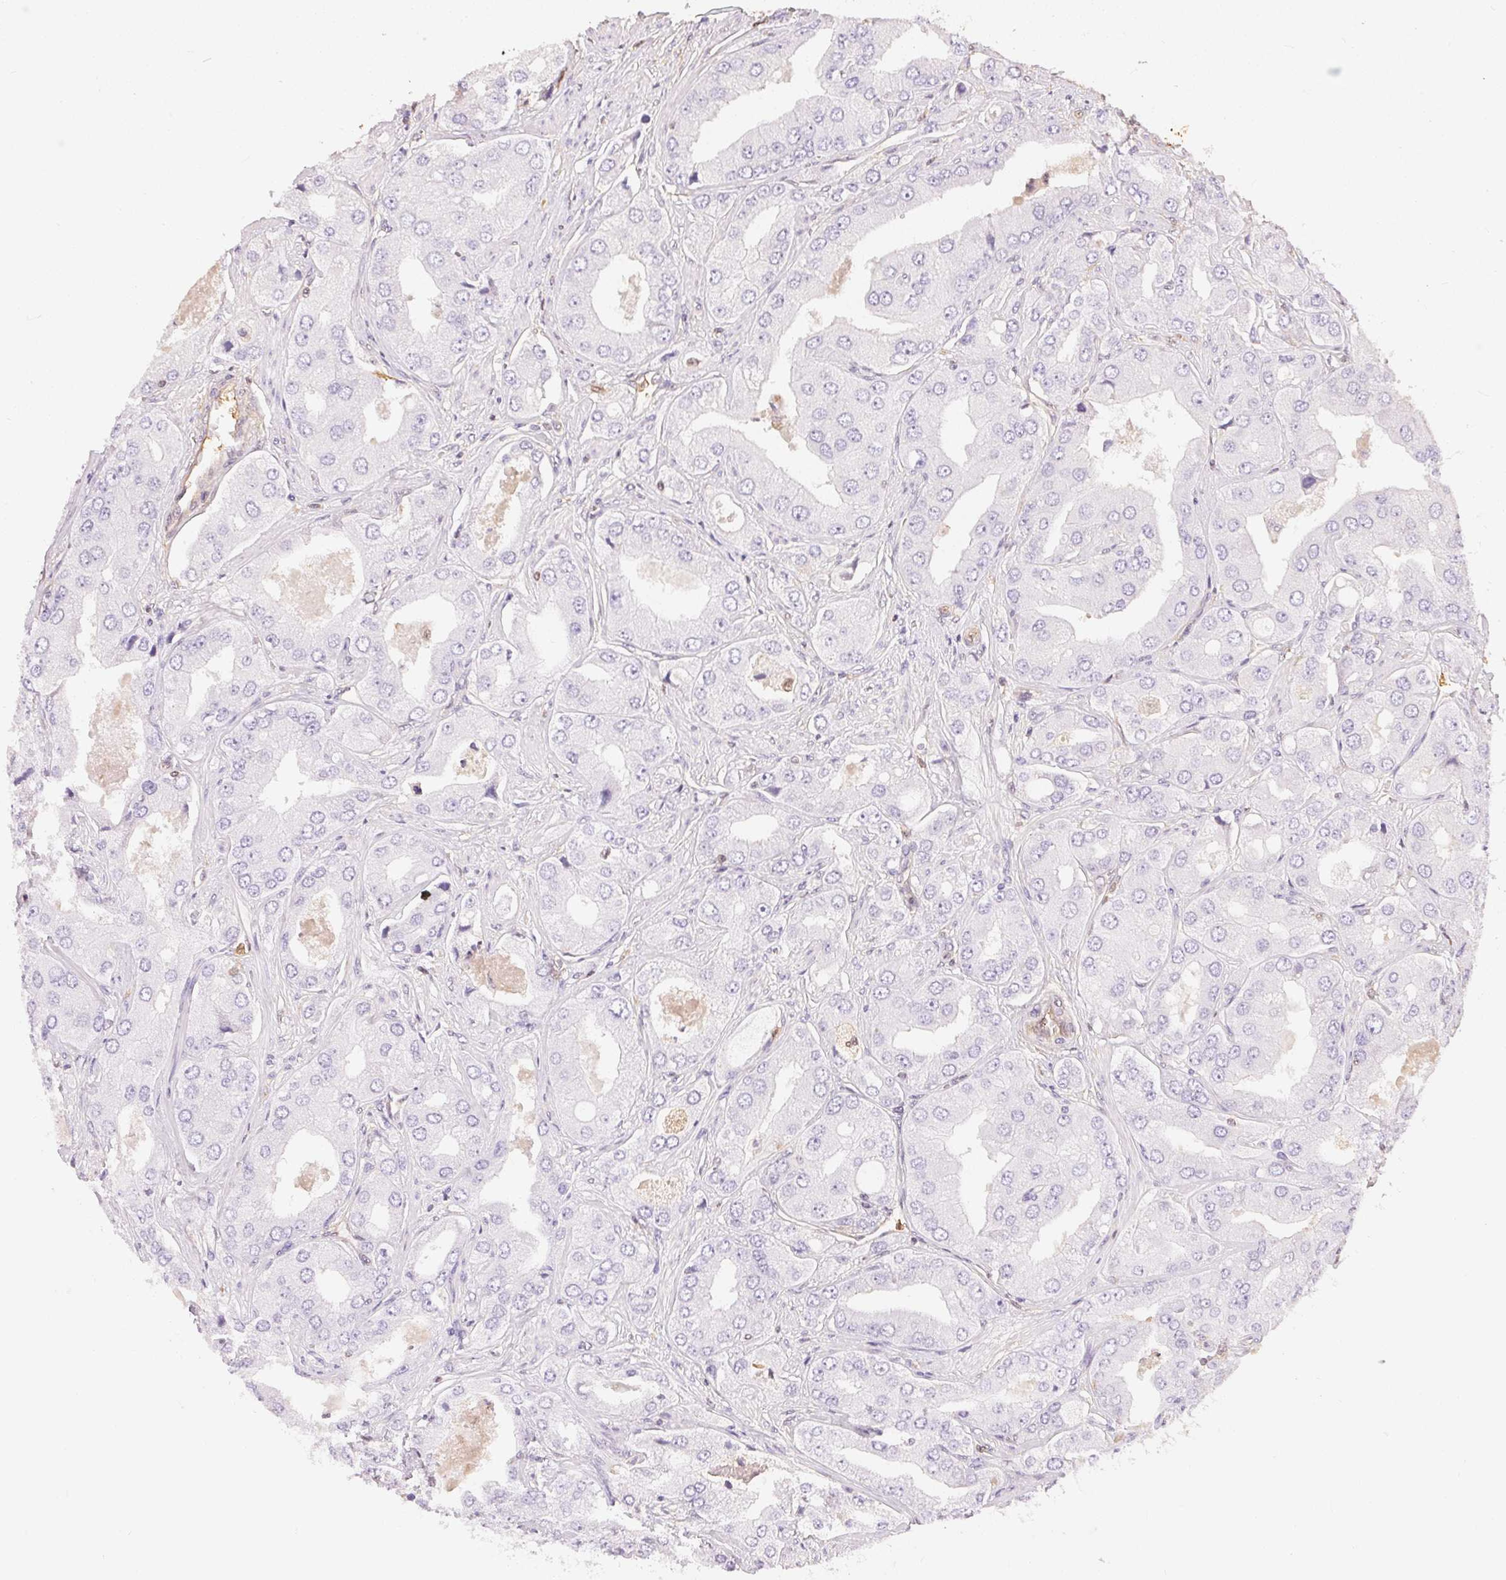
{"staining": {"intensity": "negative", "quantity": "none", "location": "none"}, "tissue": "prostate cancer", "cell_type": "Tumor cells", "image_type": "cancer", "snomed": [{"axis": "morphology", "description": "Adenocarcinoma, Low grade"}, {"axis": "topography", "description": "Prostate"}], "caption": "Tumor cells show no significant protein expression in adenocarcinoma (low-grade) (prostate). The staining is performed using DAB brown chromogen with nuclei counter-stained in using hematoxylin.", "gene": "S100A3", "patient": {"sex": "male", "age": 60}}